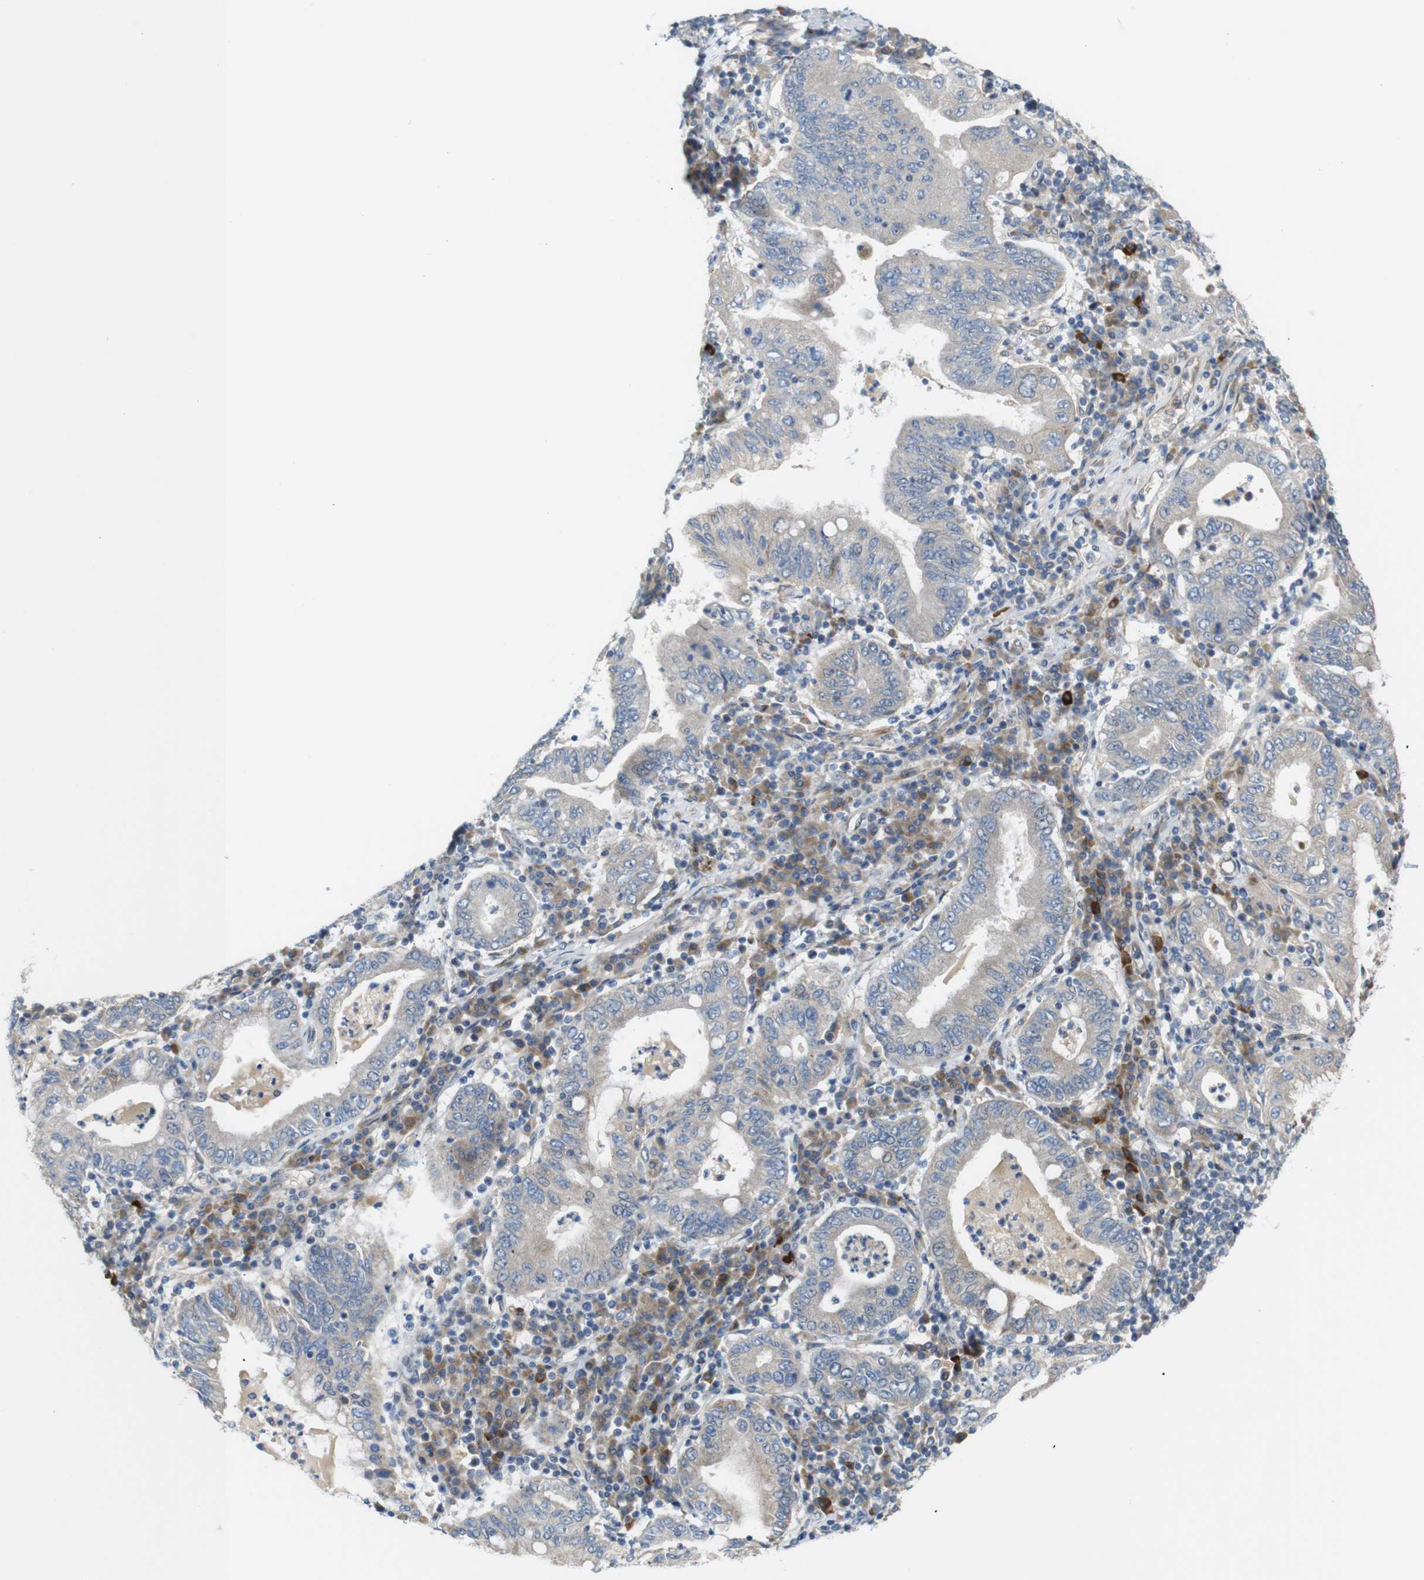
{"staining": {"intensity": "weak", "quantity": ">75%", "location": "cytoplasmic/membranous"}, "tissue": "stomach cancer", "cell_type": "Tumor cells", "image_type": "cancer", "snomed": [{"axis": "morphology", "description": "Normal tissue, NOS"}, {"axis": "morphology", "description": "Adenocarcinoma, NOS"}, {"axis": "topography", "description": "Esophagus"}, {"axis": "topography", "description": "Stomach, upper"}, {"axis": "topography", "description": "Peripheral nerve tissue"}], "caption": "Protein expression analysis of human stomach cancer reveals weak cytoplasmic/membranous staining in approximately >75% of tumor cells. (Stains: DAB (3,3'-diaminobenzidine) in brown, nuclei in blue, Microscopy: brightfield microscopy at high magnification).", "gene": "RPTOR", "patient": {"sex": "male", "age": 62}}